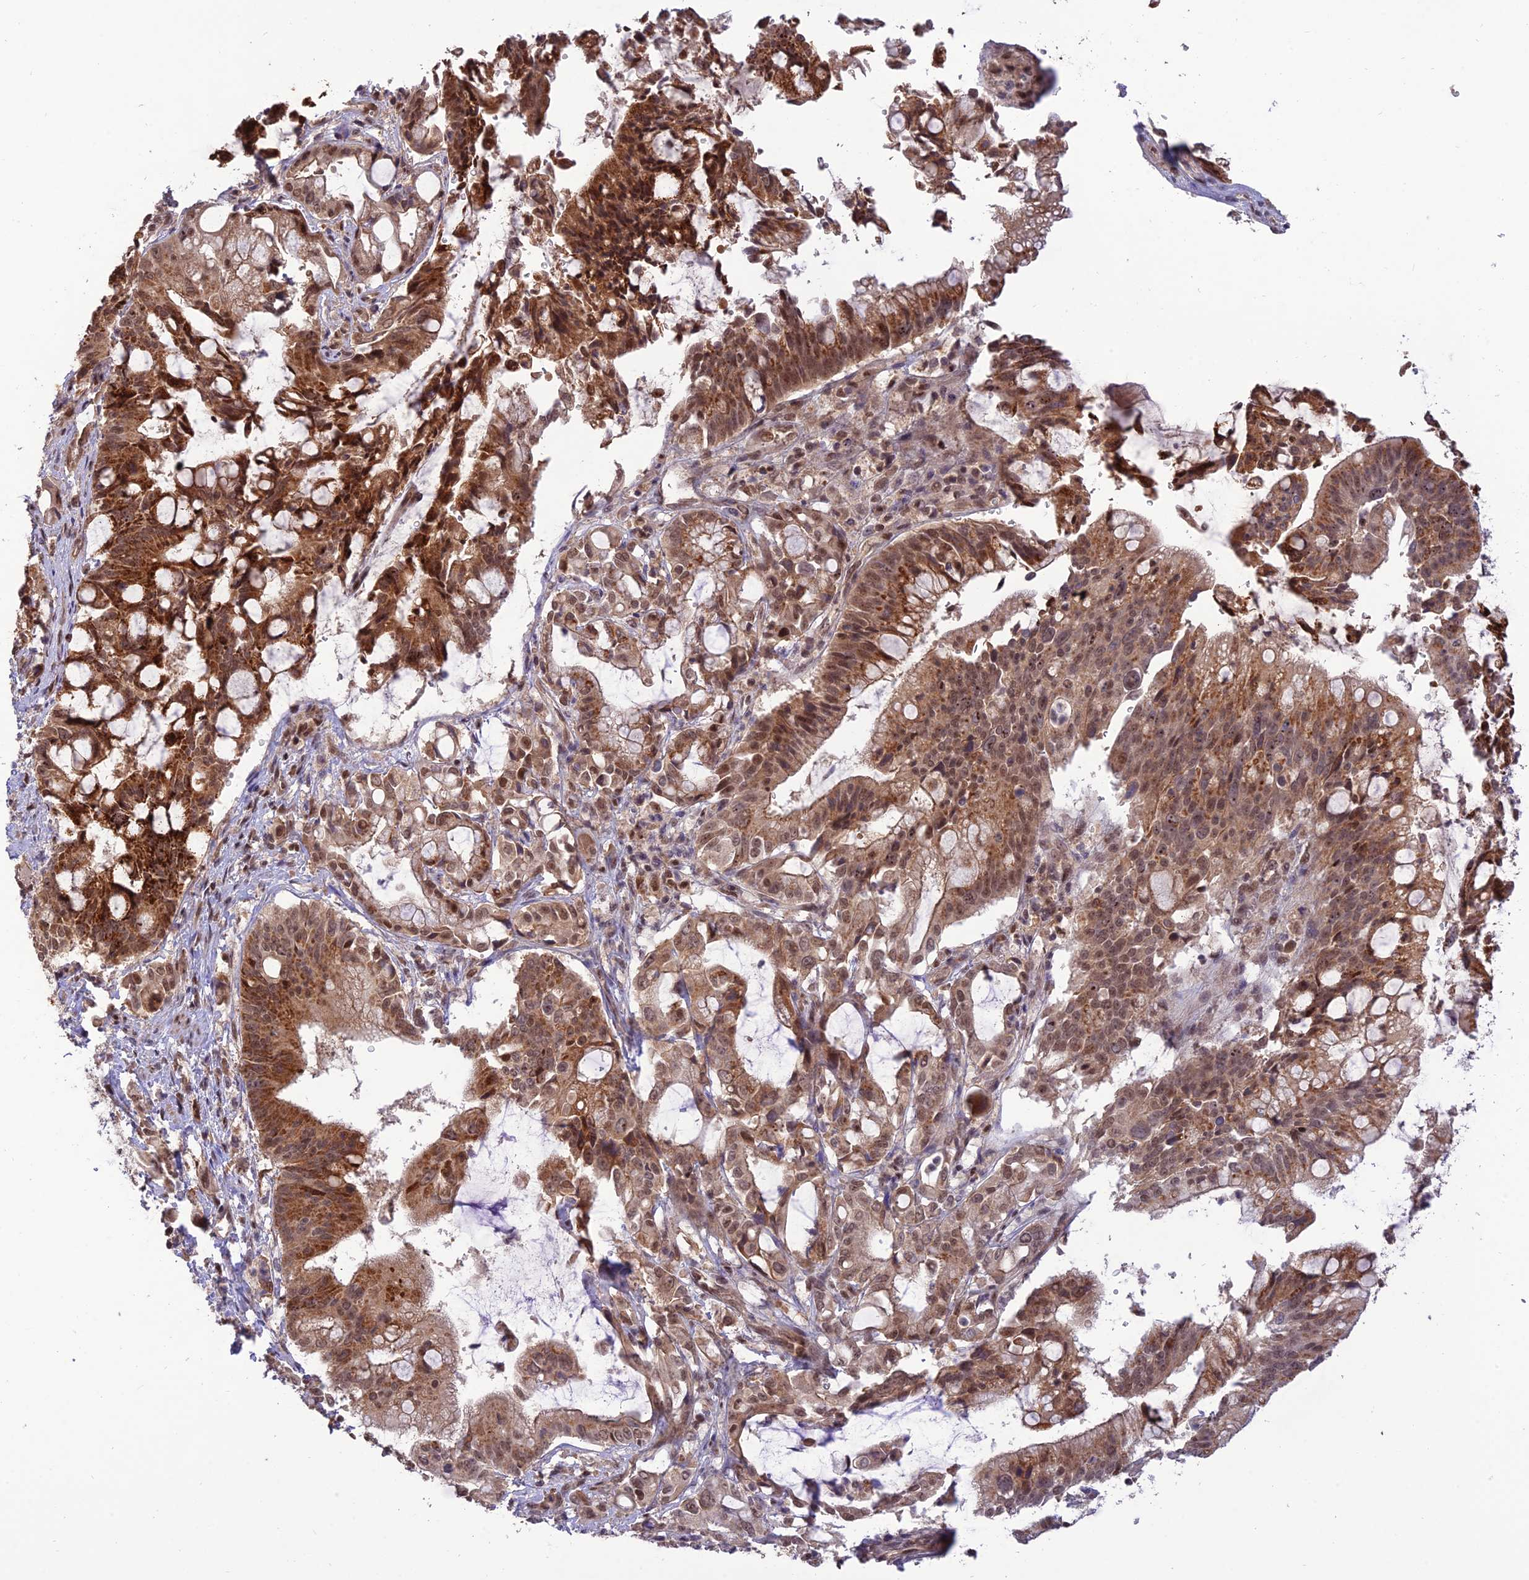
{"staining": {"intensity": "moderate", "quantity": ">75%", "location": "cytoplasmic/membranous,nuclear"}, "tissue": "pancreatic cancer", "cell_type": "Tumor cells", "image_type": "cancer", "snomed": [{"axis": "morphology", "description": "Adenocarcinoma, NOS"}, {"axis": "topography", "description": "Pancreas"}], "caption": "Pancreatic cancer (adenocarcinoma) stained for a protein reveals moderate cytoplasmic/membranous and nuclear positivity in tumor cells. (Stains: DAB in brown, nuclei in blue, Microscopy: brightfield microscopy at high magnification).", "gene": "REV1", "patient": {"sex": "male", "age": 68}}